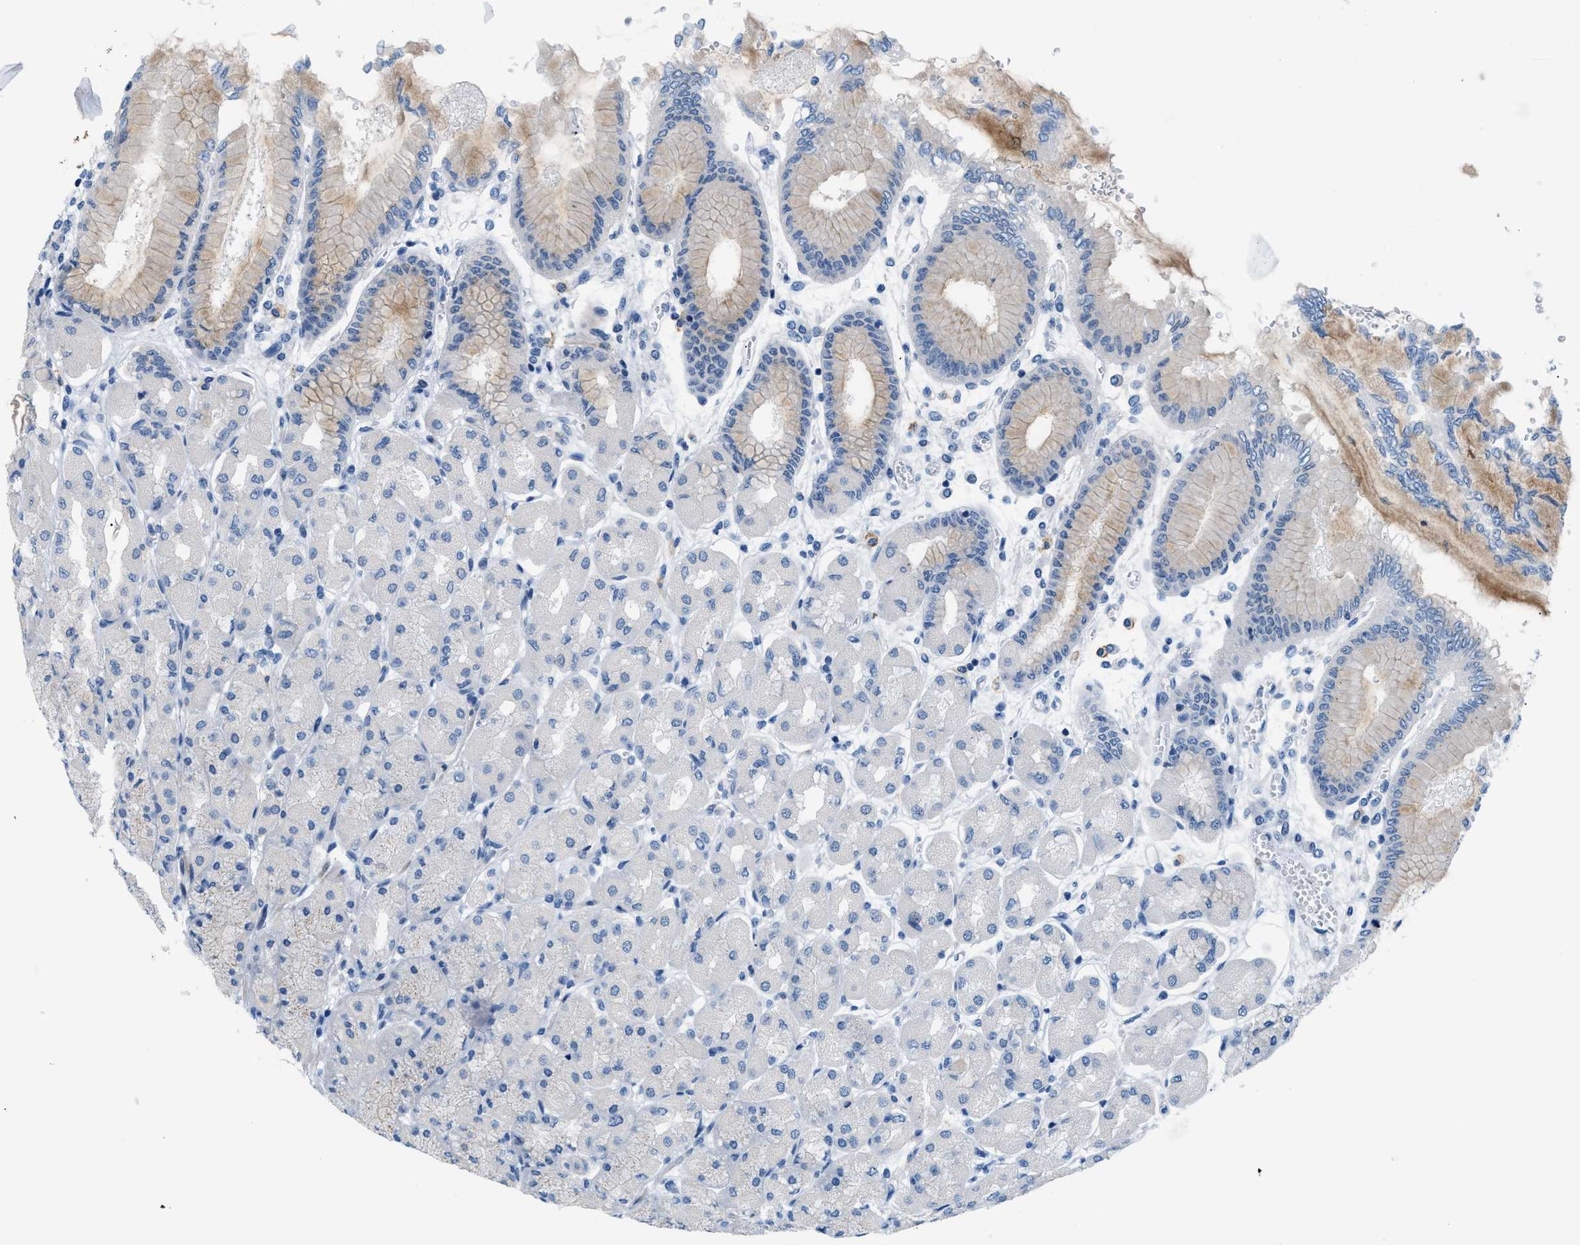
{"staining": {"intensity": "moderate", "quantity": "<25%", "location": "cytoplasmic/membranous"}, "tissue": "stomach", "cell_type": "Glandular cells", "image_type": "normal", "snomed": [{"axis": "morphology", "description": "Normal tissue, NOS"}, {"axis": "topography", "description": "Stomach, upper"}], "caption": "The histopathology image exhibits immunohistochemical staining of unremarkable stomach. There is moderate cytoplasmic/membranous expression is seen in approximately <25% of glandular cells.", "gene": "FDCSP", "patient": {"sex": "female", "age": 56}}